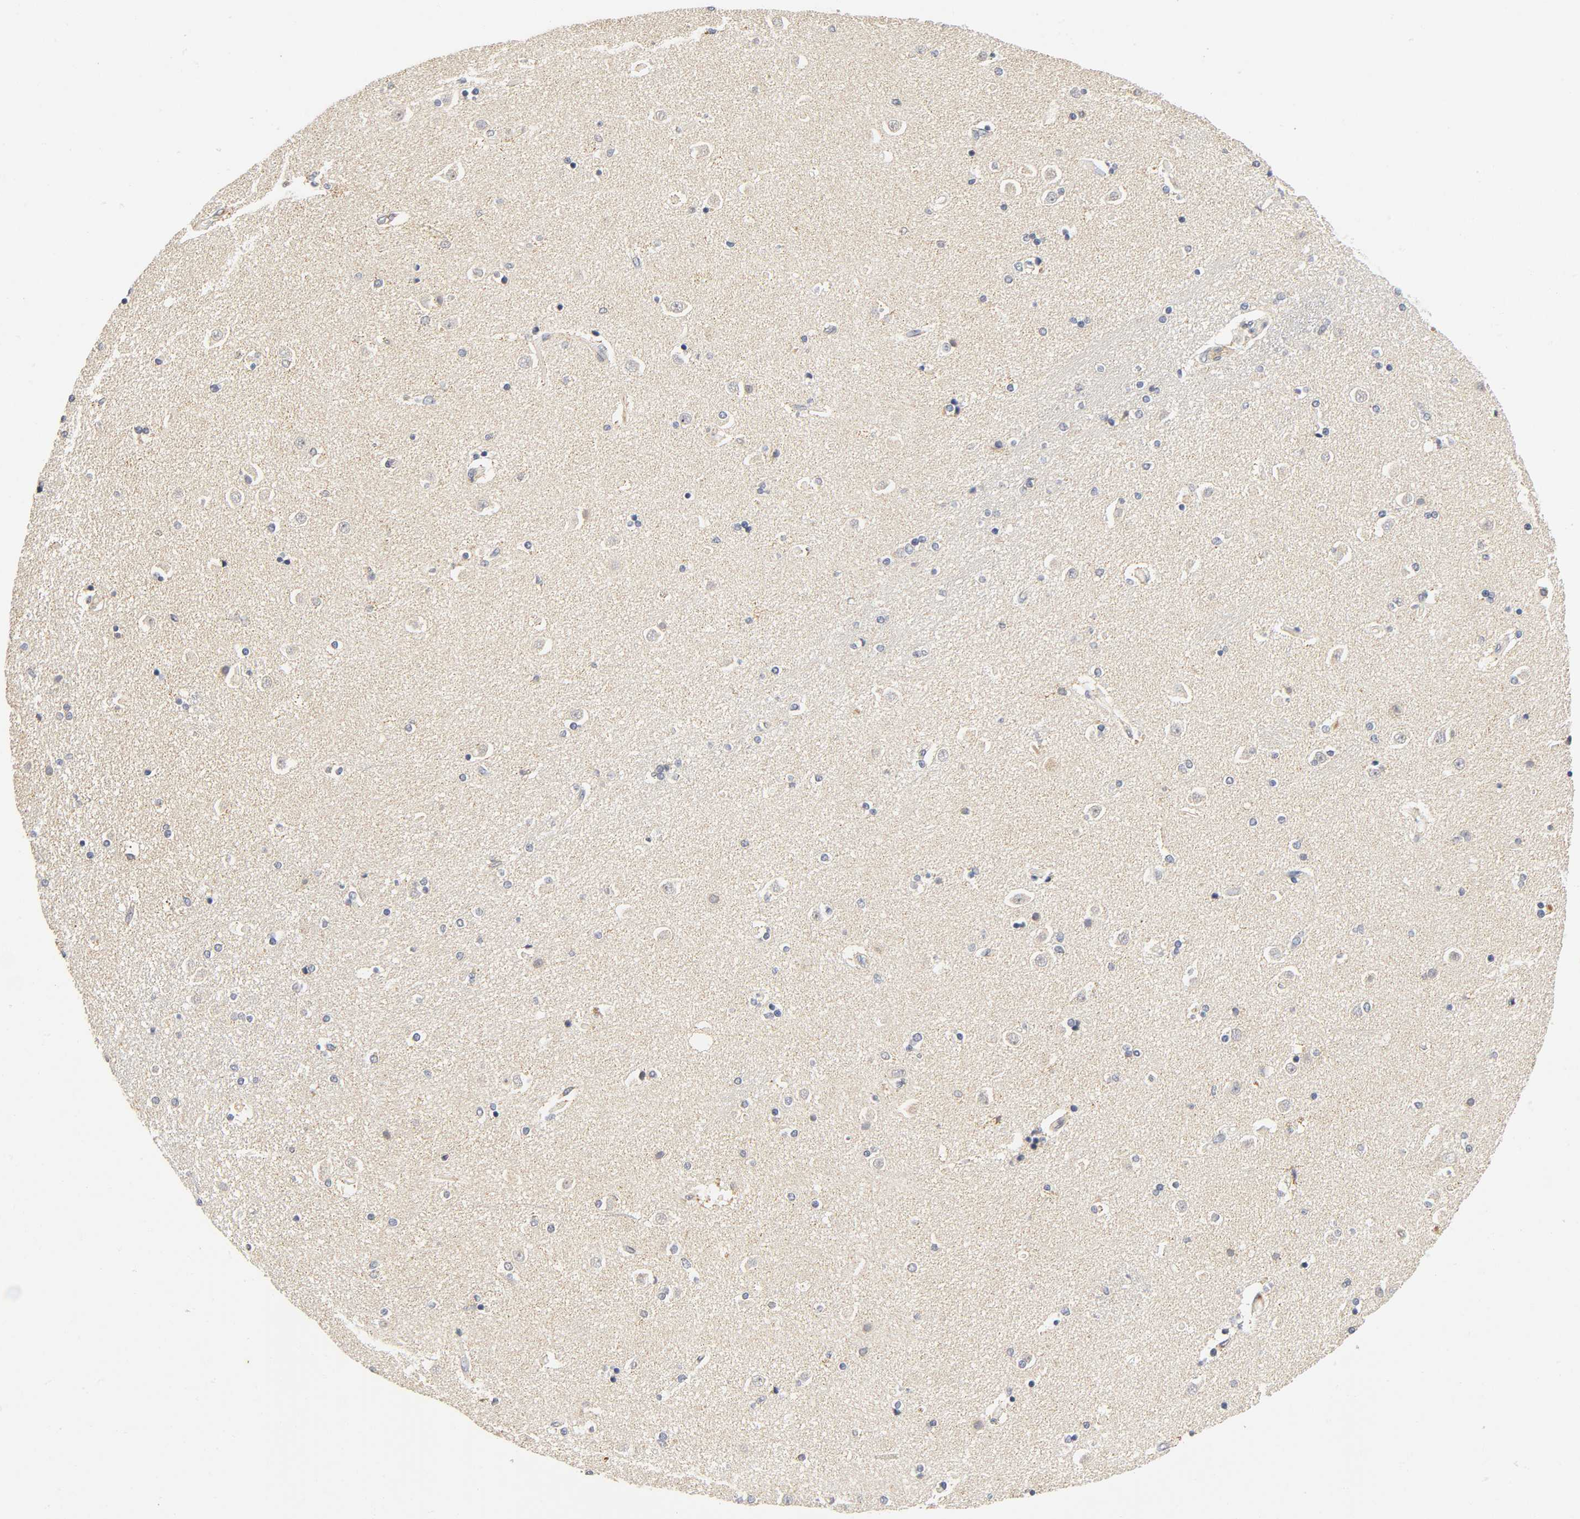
{"staining": {"intensity": "negative", "quantity": "none", "location": "none"}, "tissue": "caudate", "cell_type": "Glial cells", "image_type": "normal", "snomed": [{"axis": "morphology", "description": "Normal tissue, NOS"}, {"axis": "topography", "description": "Lateral ventricle wall"}], "caption": "This is a histopathology image of immunohistochemistry (IHC) staining of benign caudate, which shows no staining in glial cells. (DAB immunohistochemistry (IHC) with hematoxylin counter stain).", "gene": "NRP1", "patient": {"sex": "female", "age": 54}}